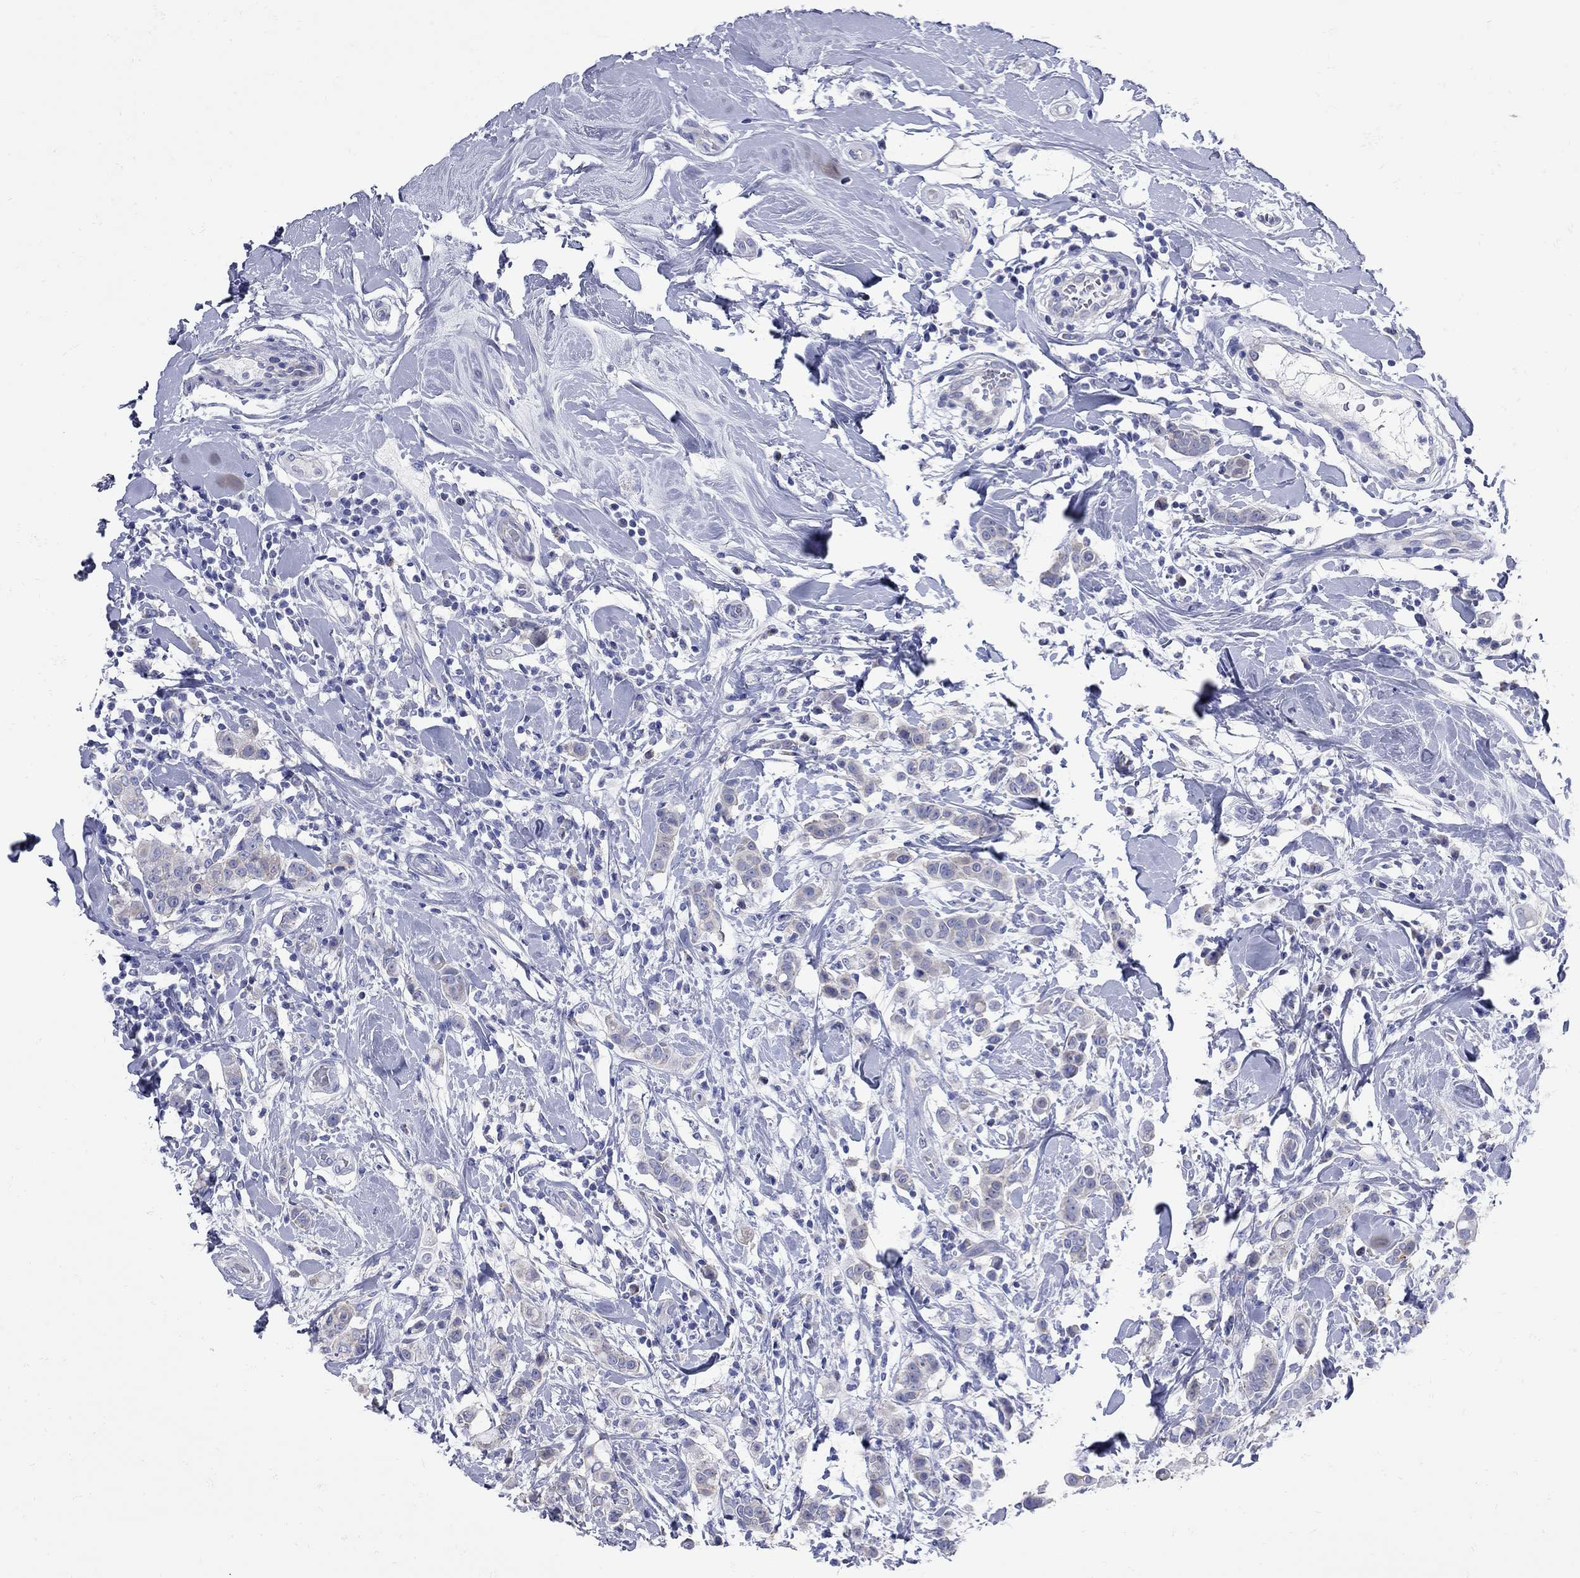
{"staining": {"intensity": "weak", "quantity": "<25%", "location": "cytoplasmic/membranous"}, "tissue": "breast cancer", "cell_type": "Tumor cells", "image_type": "cancer", "snomed": [{"axis": "morphology", "description": "Duct carcinoma"}, {"axis": "topography", "description": "Breast"}], "caption": "High power microscopy histopathology image of an immunohistochemistry micrograph of breast cancer, revealing no significant expression in tumor cells.", "gene": "PDZD3", "patient": {"sex": "female", "age": 27}}